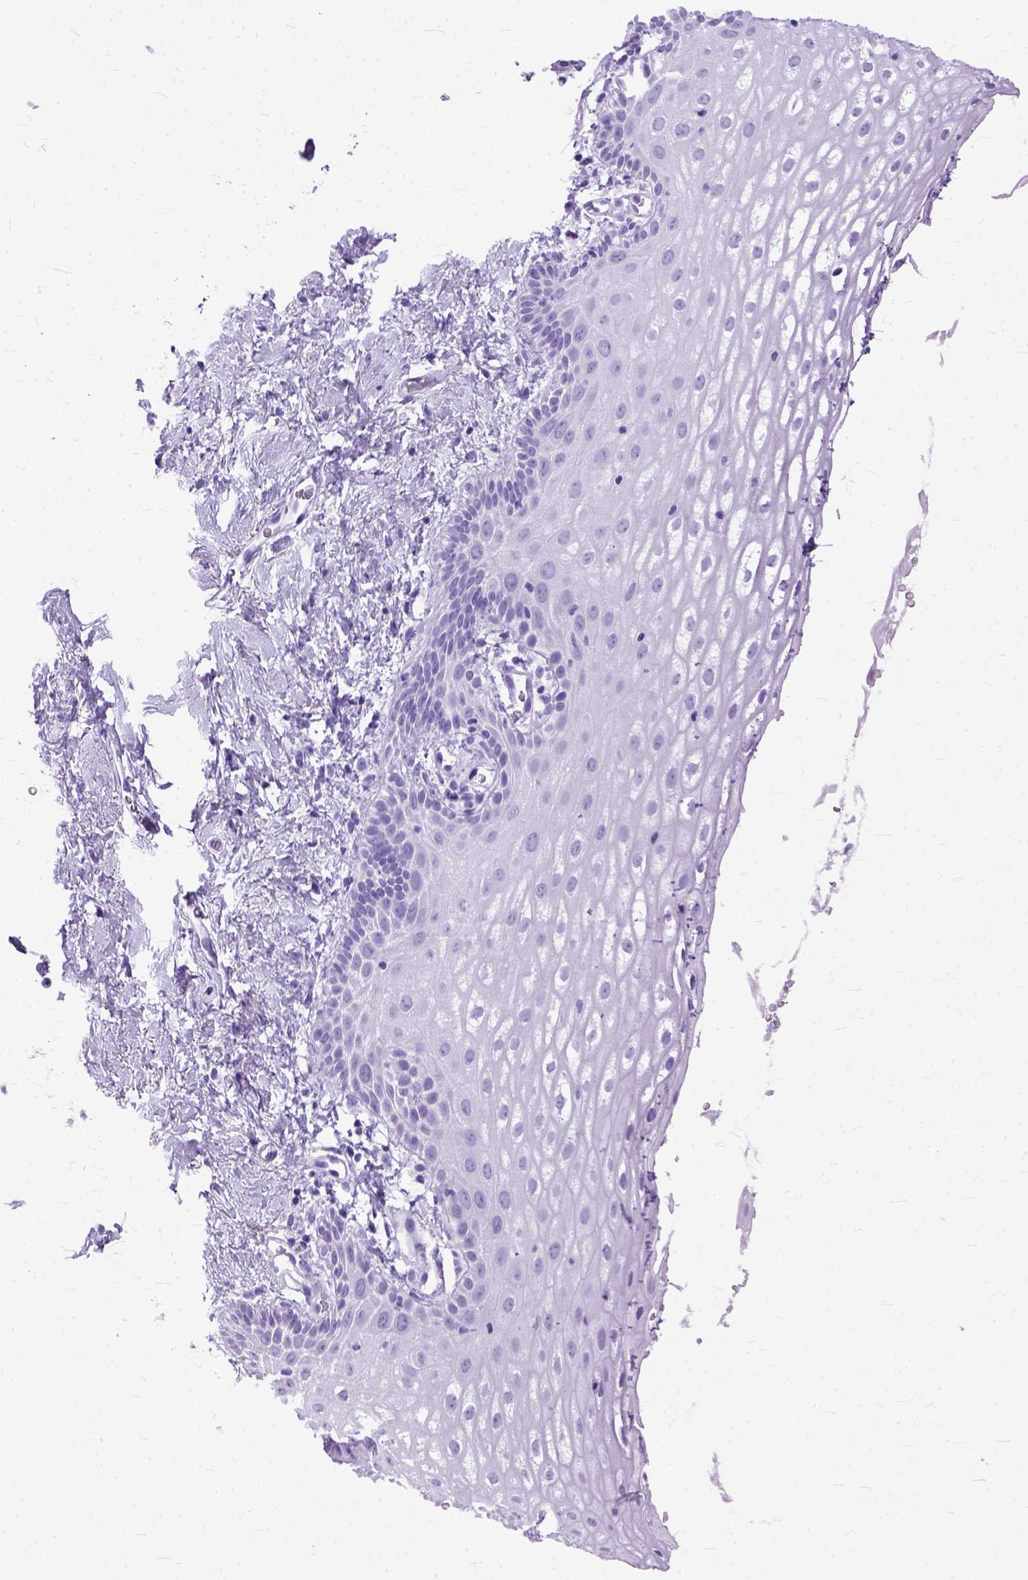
{"staining": {"intensity": "negative", "quantity": "none", "location": "none"}, "tissue": "vagina", "cell_type": "Squamous epithelial cells", "image_type": "normal", "snomed": [{"axis": "morphology", "description": "Normal tissue, NOS"}, {"axis": "morphology", "description": "Adenocarcinoma, NOS"}, {"axis": "topography", "description": "Rectum"}, {"axis": "topography", "description": "Vagina"}, {"axis": "topography", "description": "Peripheral nerve tissue"}], "caption": "The image displays no staining of squamous epithelial cells in normal vagina.", "gene": "GNGT1", "patient": {"sex": "female", "age": 71}}